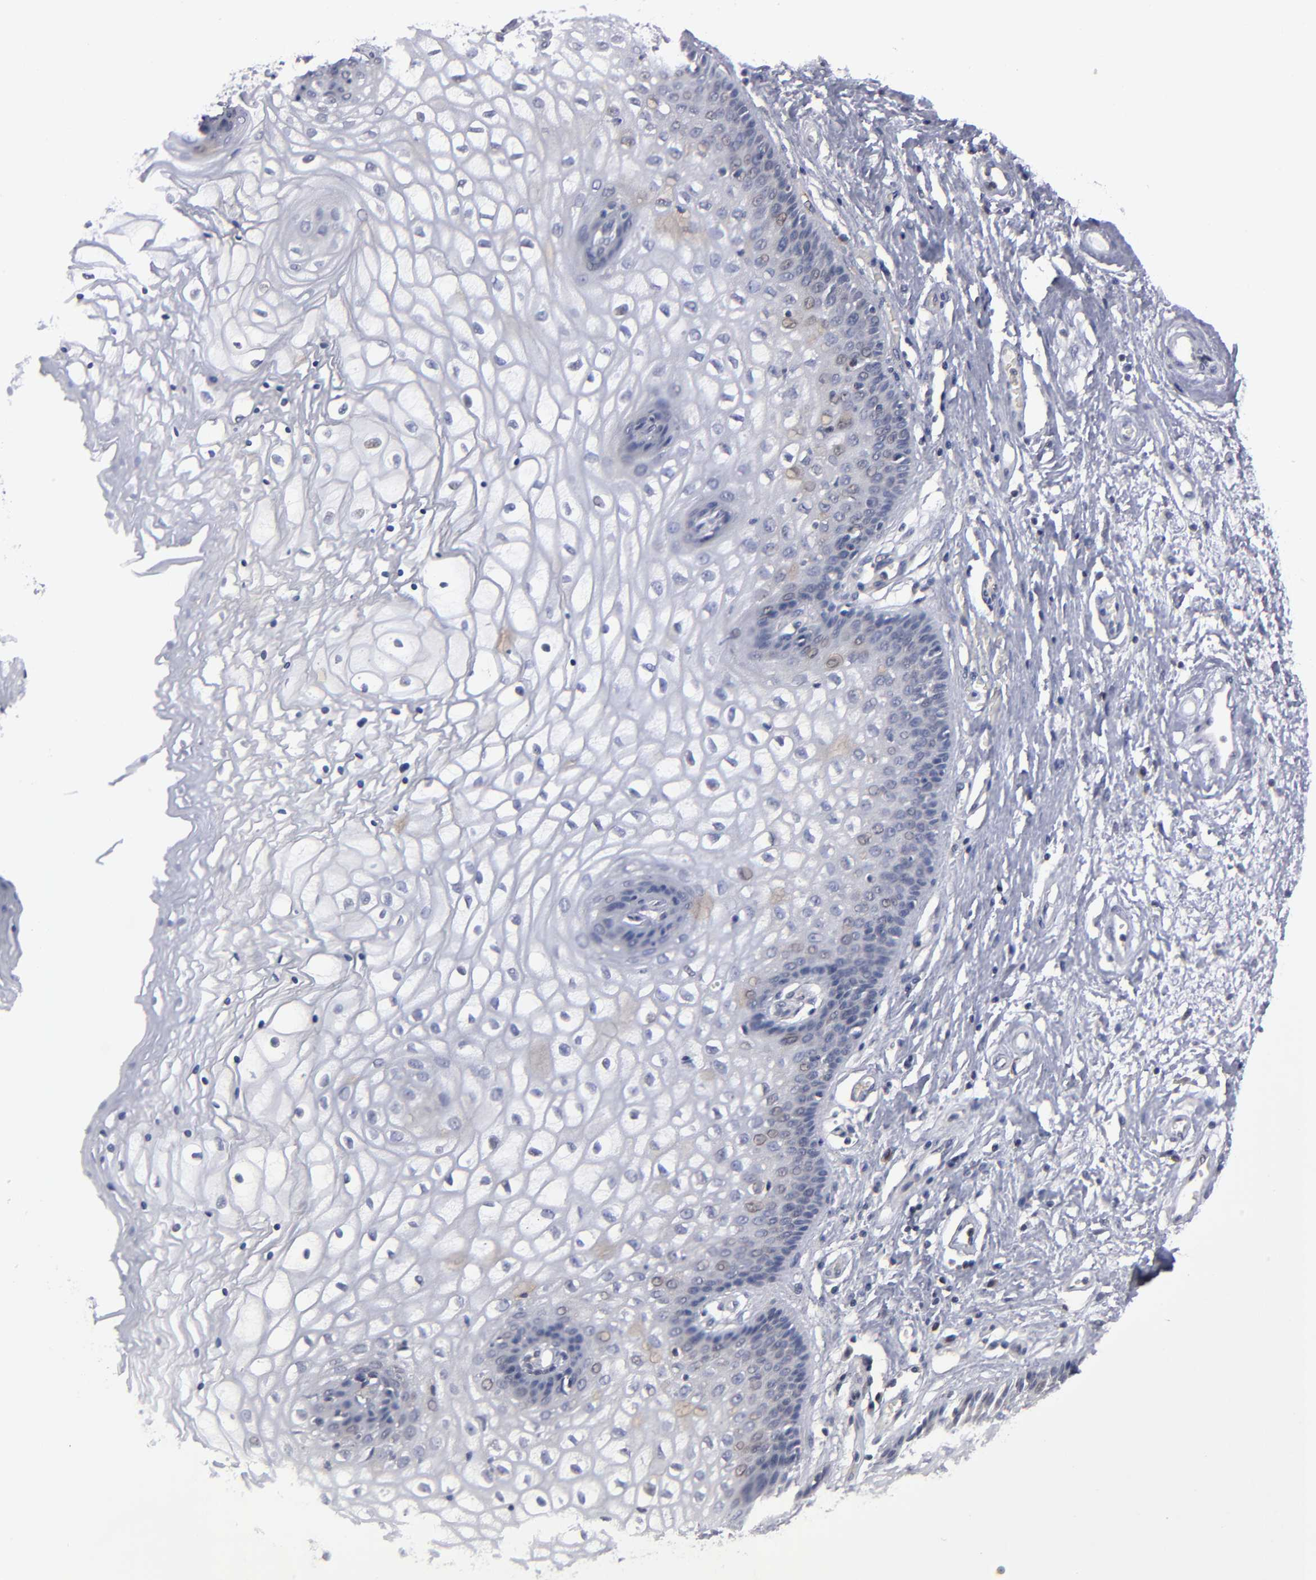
{"staining": {"intensity": "weak", "quantity": "<25%", "location": "nuclear"}, "tissue": "vagina", "cell_type": "Squamous epithelial cells", "image_type": "normal", "snomed": [{"axis": "morphology", "description": "Normal tissue, NOS"}, {"axis": "topography", "description": "Vagina"}], "caption": "Immunohistochemistry (IHC) histopathology image of unremarkable vagina: human vagina stained with DAB shows no significant protein positivity in squamous epithelial cells. The staining was performed using DAB to visualize the protein expression in brown, while the nuclei were stained in blue with hematoxylin (Magnification: 20x).", "gene": "CEP97", "patient": {"sex": "female", "age": 34}}